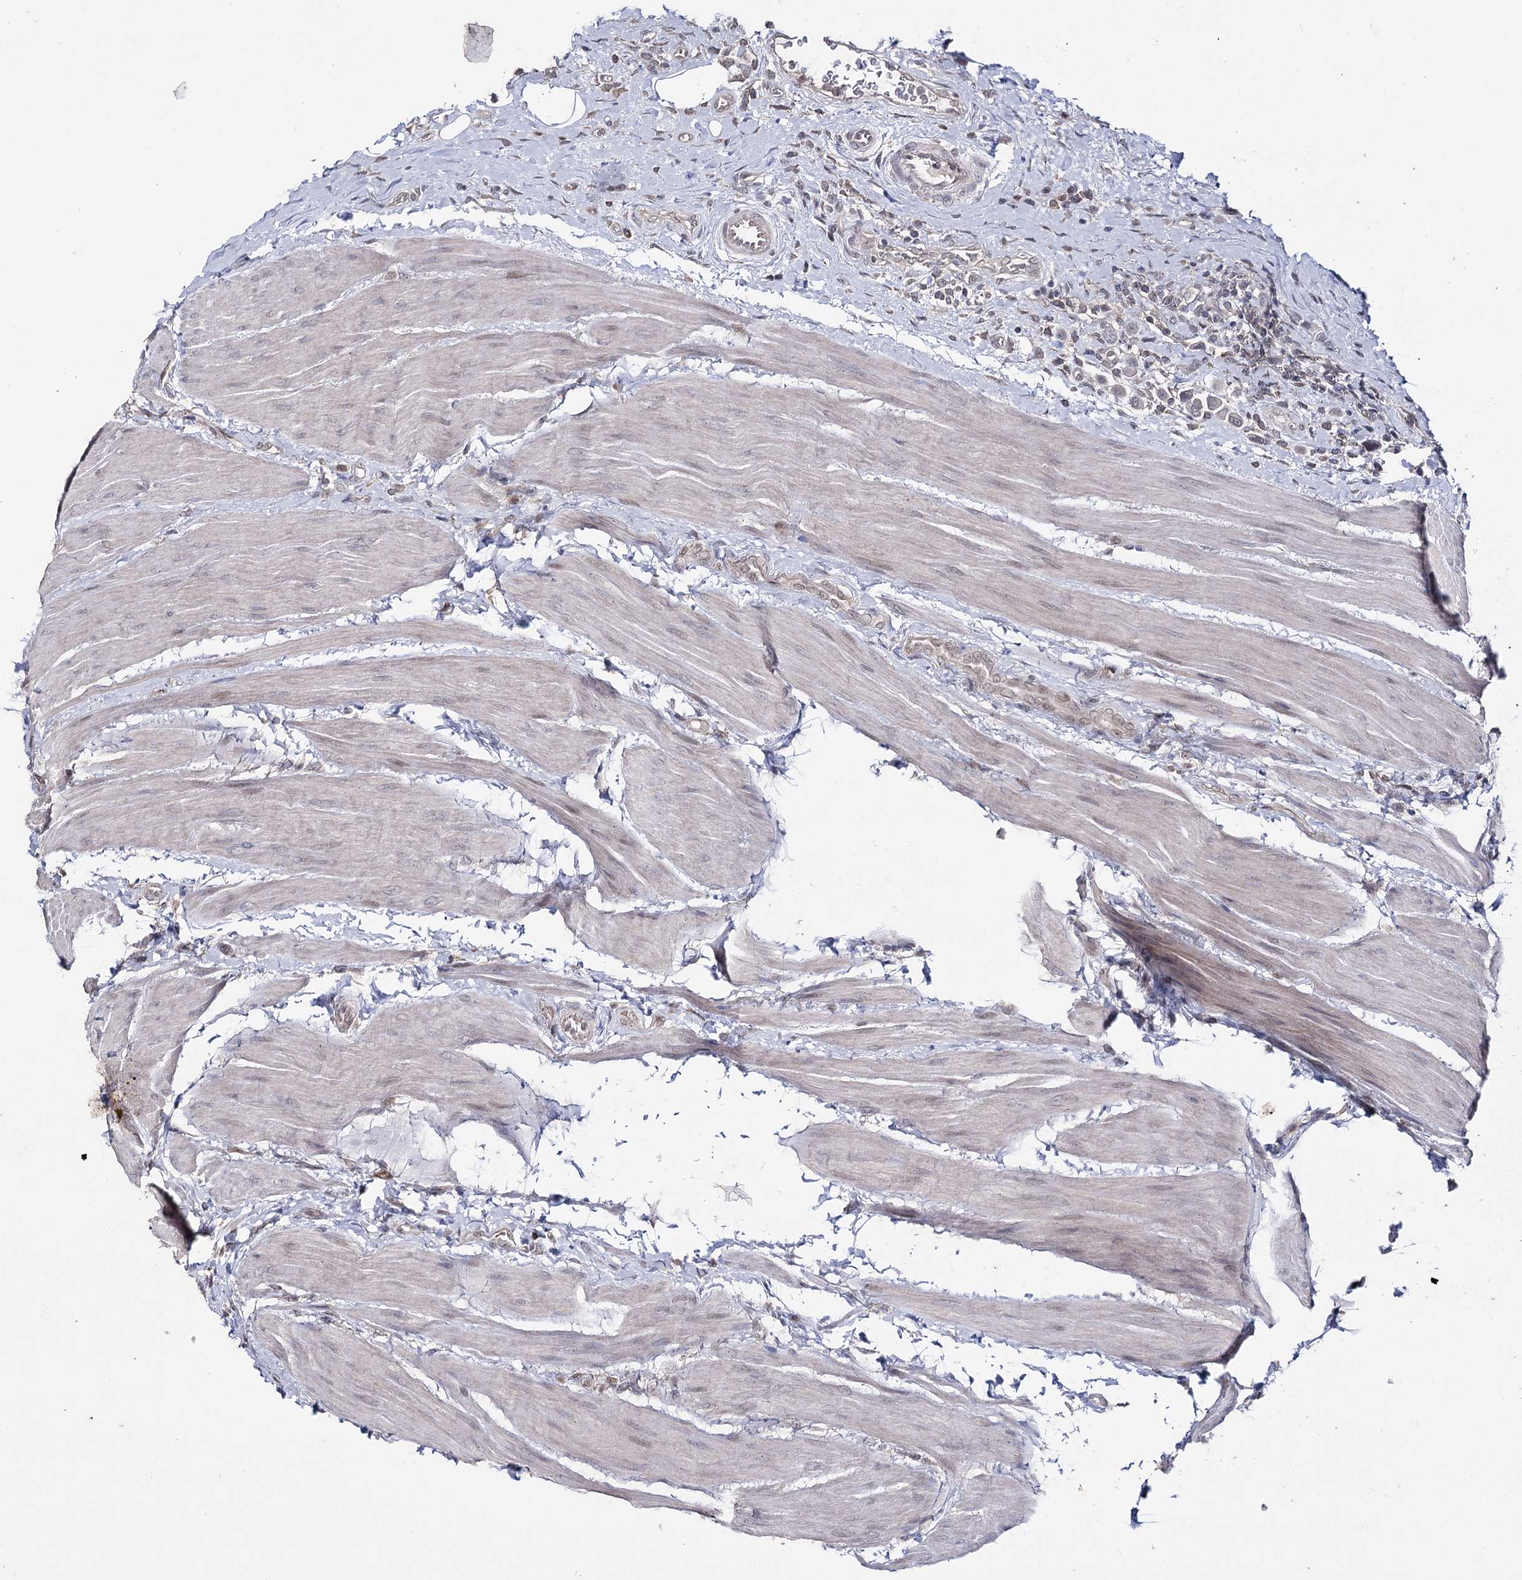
{"staining": {"intensity": "strong", "quantity": "<25%", "location": "cytoplasmic/membranous"}, "tissue": "urothelial cancer", "cell_type": "Tumor cells", "image_type": "cancer", "snomed": [{"axis": "morphology", "description": "Urothelial carcinoma, High grade"}, {"axis": "topography", "description": "Urinary bladder"}], "caption": "This is a photomicrograph of IHC staining of urothelial carcinoma (high-grade), which shows strong staining in the cytoplasmic/membranous of tumor cells.", "gene": "HSD11B2", "patient": {"sex": "male", "age": 50}}